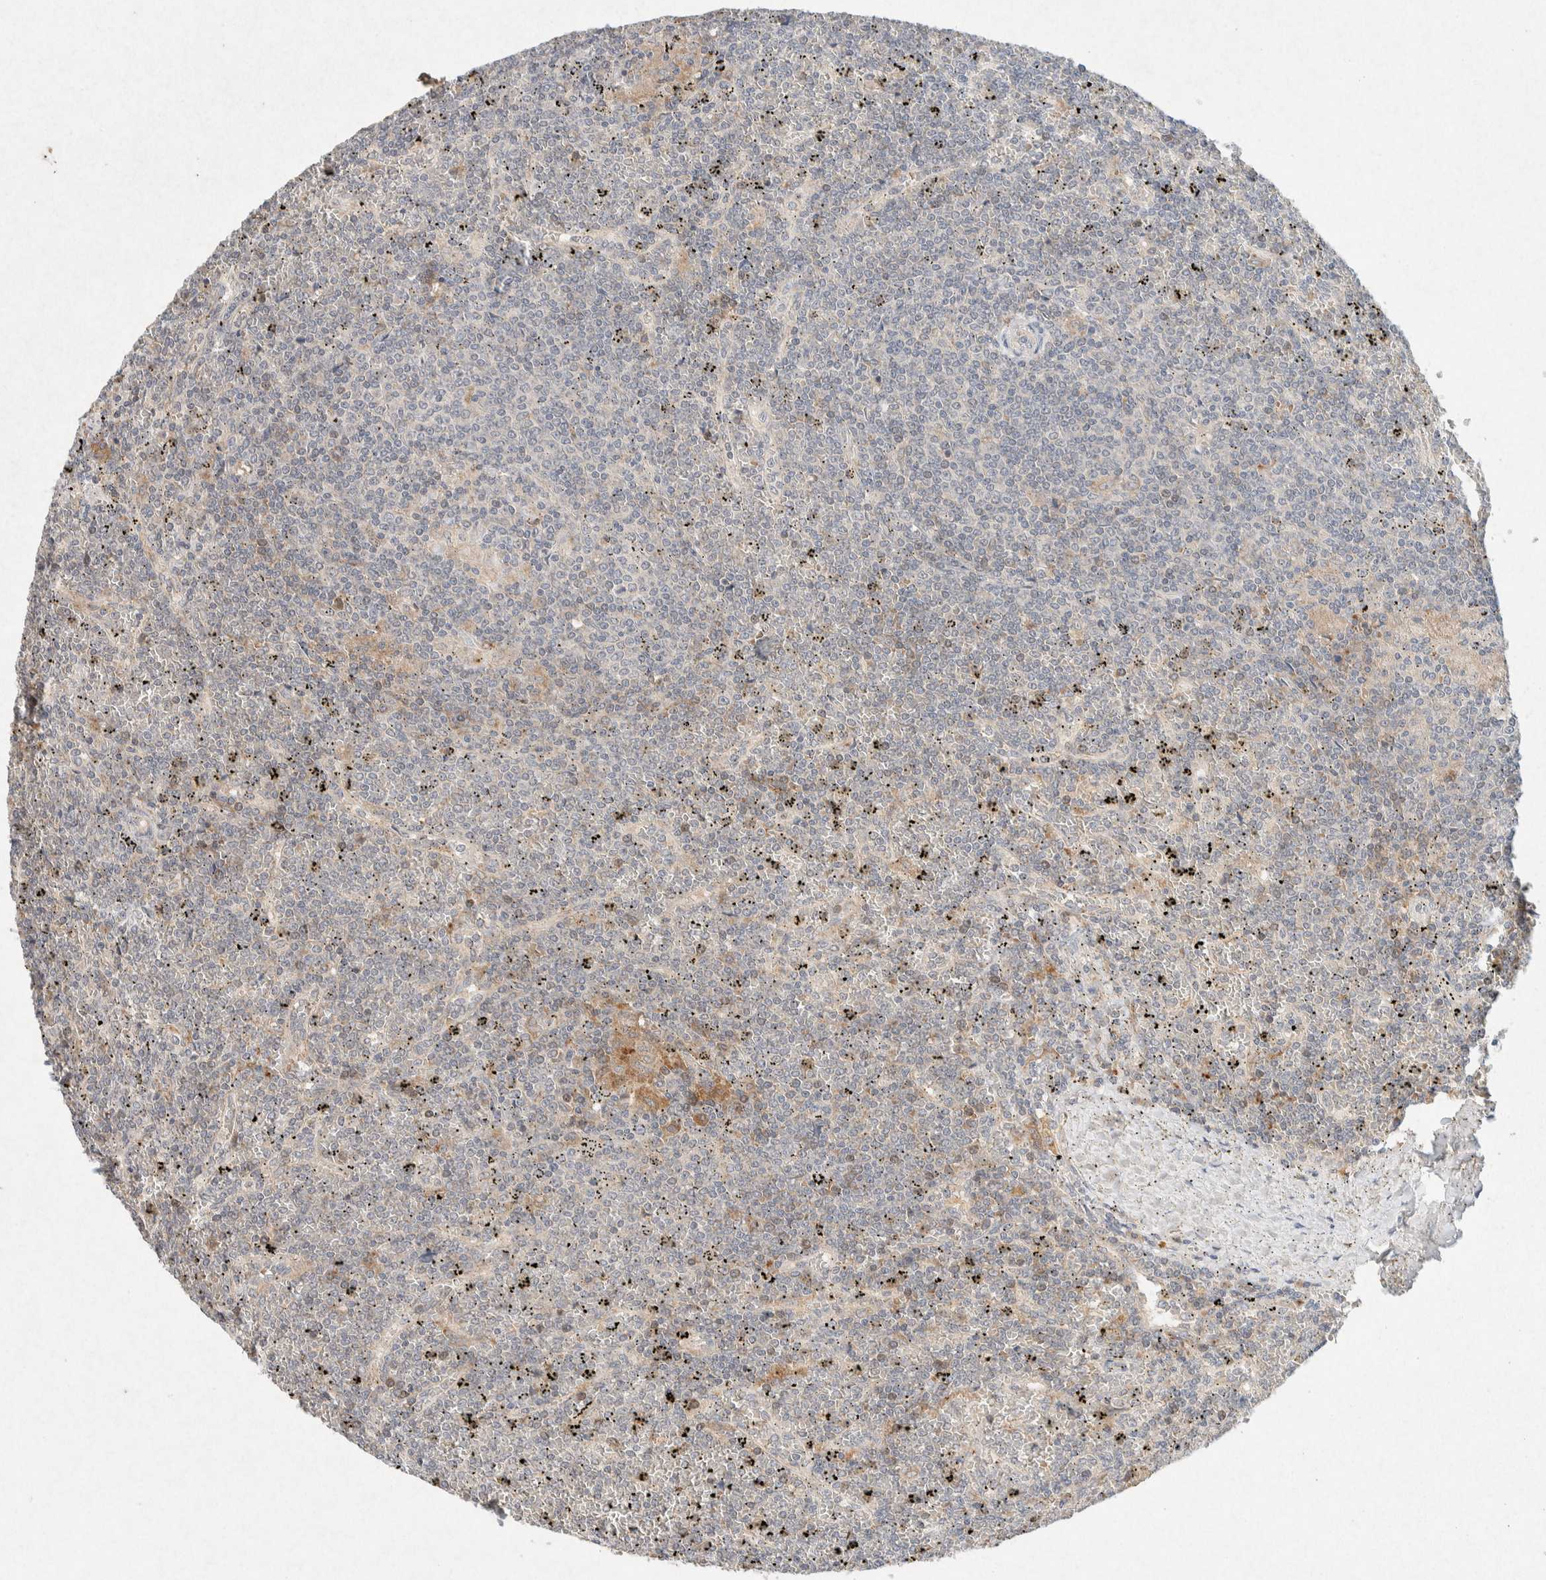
{"staining": {"intensity": "weak", "quantity": "<25%", "location": "cytoplasmic/membranous"}, "tissue": "lymphoma", "cell_type": "Tumor cells", "image_type": "cancer", "snomed": [{"axis": "morphology", "description": "Malignant lymphoma, non-Hodgkin's type, Low grade"}, {"axis": "topography", "description": "Spleen"}], "caption": "This is a image of IHC staining of low-grade malignant lymphoma, non-Hodgkin's type, which shows no expression in tumor cells. (Stains: DAB IHC with hematoxylin counter stain, Microscopy: brightfield microscopy at high magnification).", "gene": "GNAI1", "patient": {"sex": "female", "age": 19}}